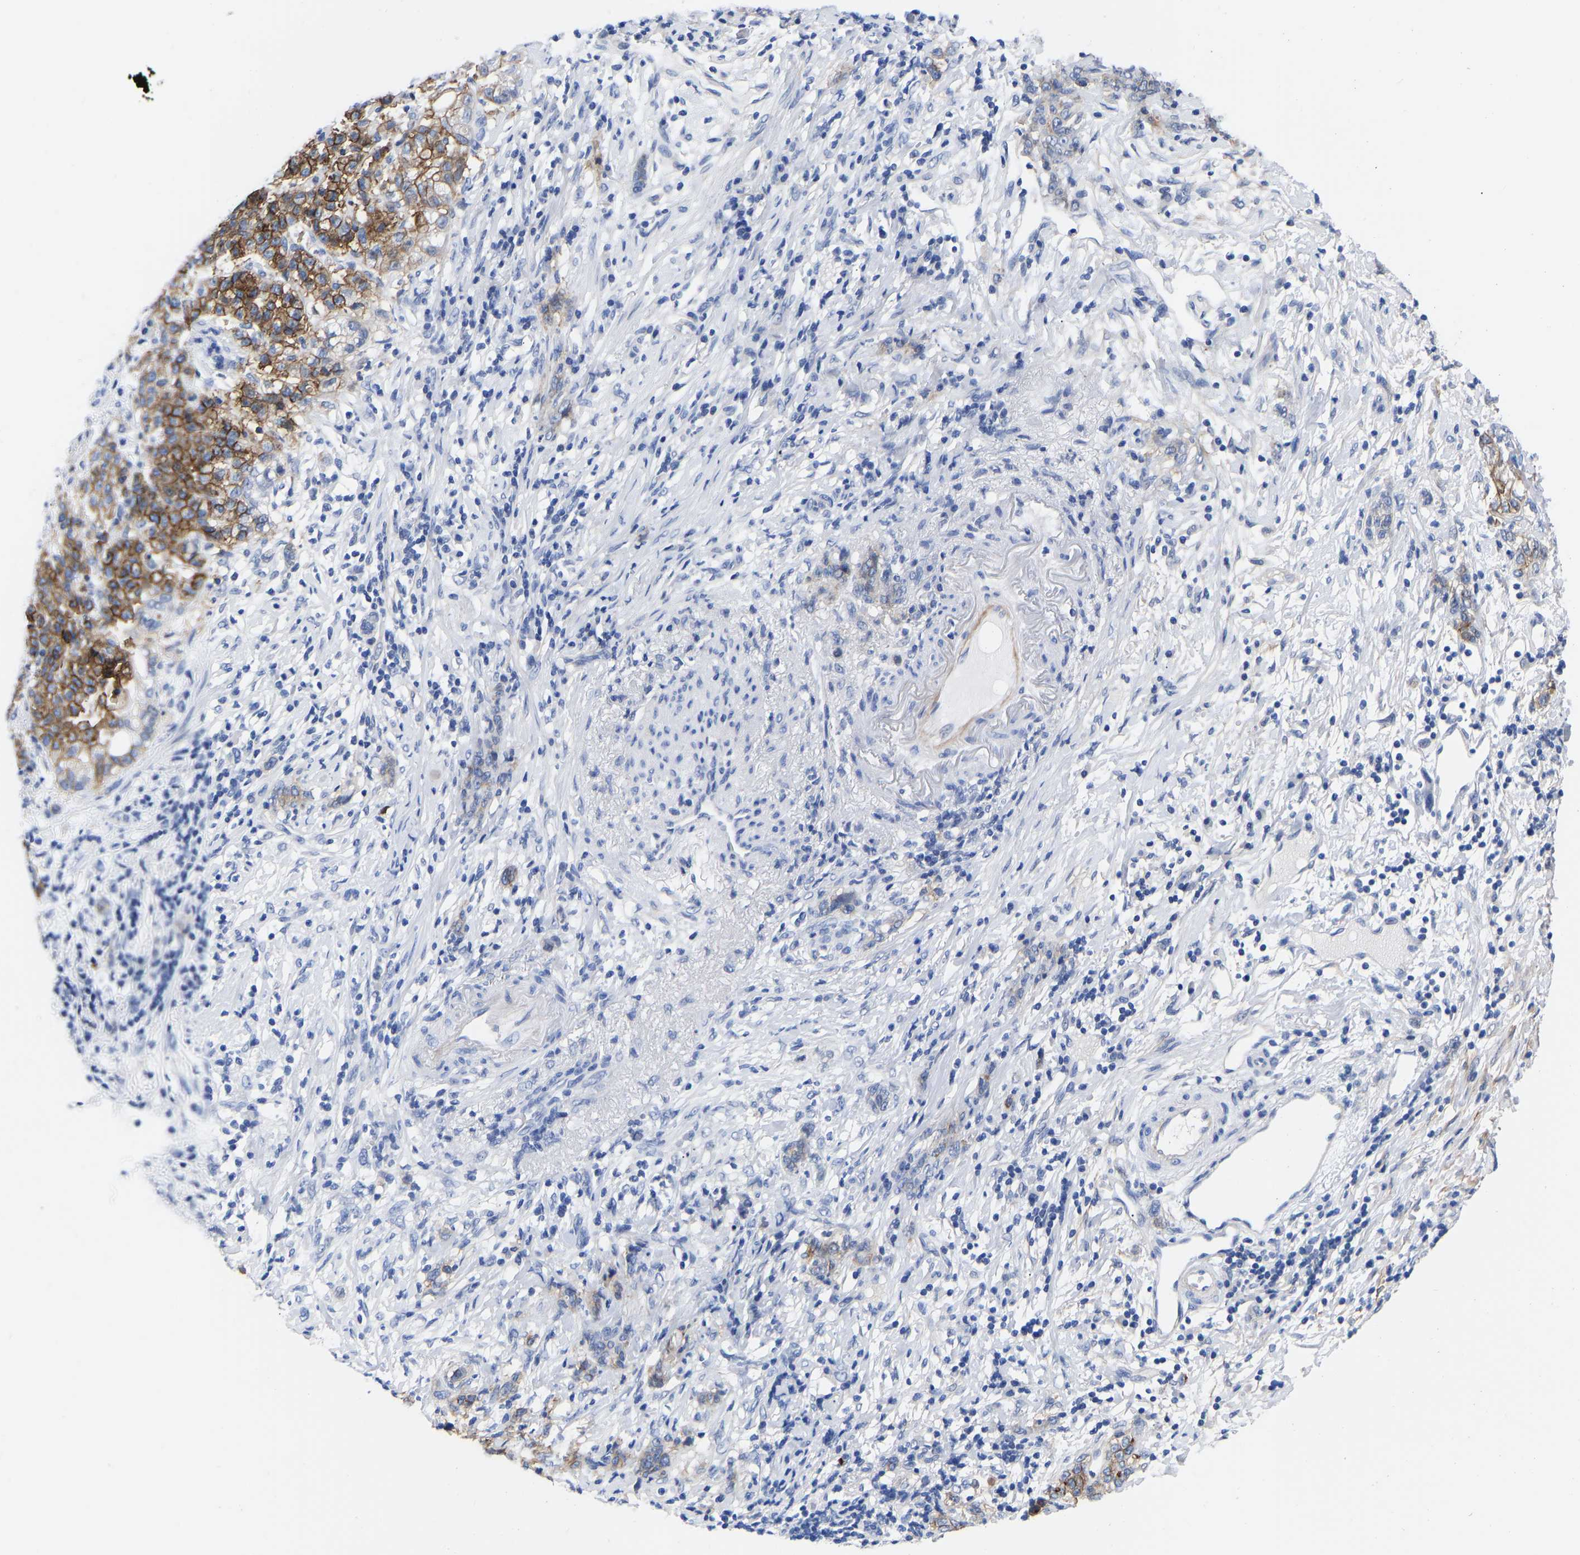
{"staining": {"intensity": "moderate", "quantity": "25%-75%", "location": "cytoplasmic/membranous"}, "tissue": "stomach cancer", "cell_type": "Tumor cells", "image_type": "cancer", "snomed": [{"axis": "morphology", "description": "Adenocarcinoma, NOS"}, {"axis": "topography", "description": "Stomach, lower"}], "caption": "The image shows a brown stain indicating the presence of a protein in the cytoplasmic/membranous of tumor cells in stomach cancer (adenocarcinoma).", "gene": "GPA33", "patient": {"sex": "male", "age": 88}}